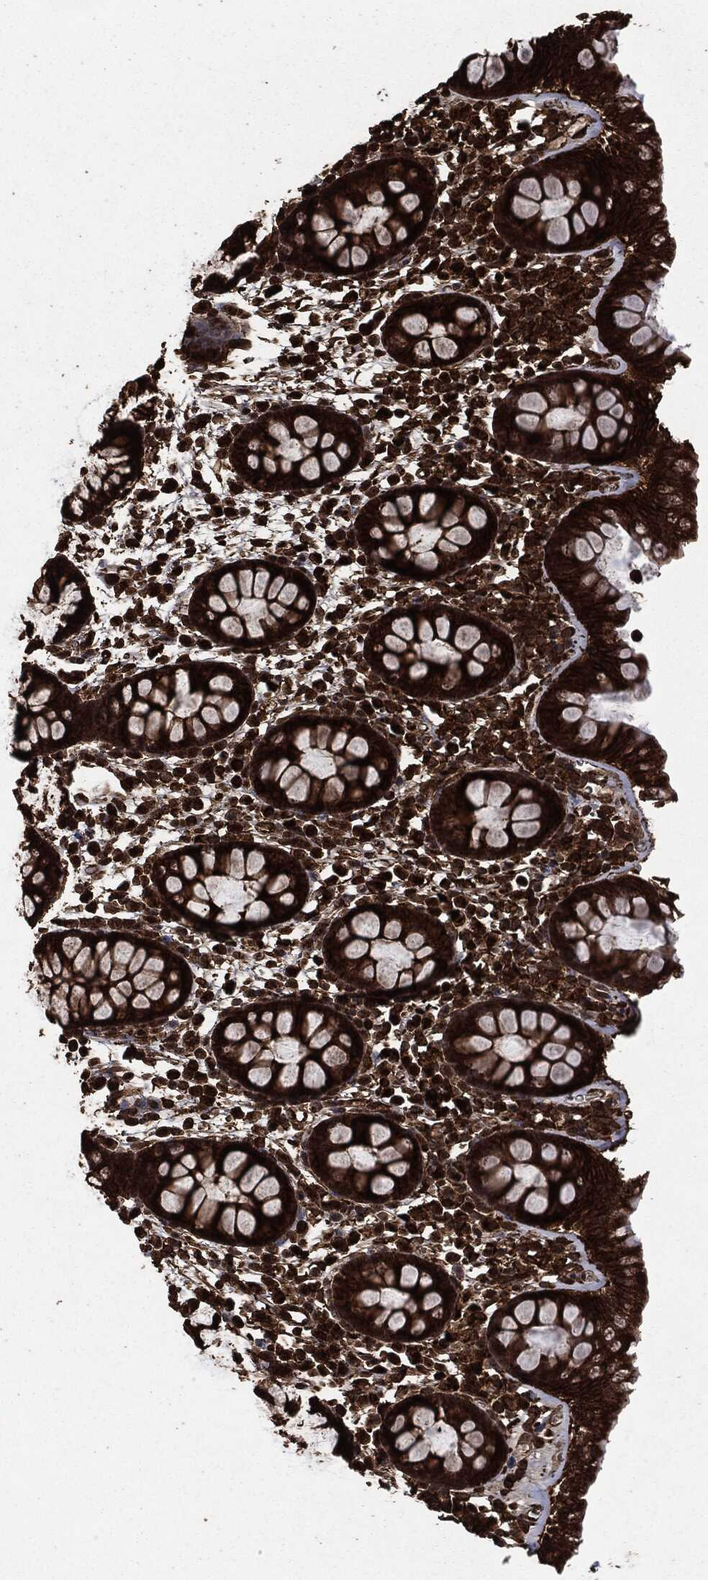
{"staining": {"intensity": "strong", "quantity": ">75%", "location": "cytoplasmic/membranous"}, "tissue": "colon", "cell_type": "Endothelial cells", "image_type": "normal", "snomed": [{"axis": "morphology", "description": "Normal tissue, NOS"}, {"axis": "topography", "description": "Colon"}], "caption": "Endothelial cells reveal high levels of strong cytoplasmic/membranous expression in about >75% of cells in unremarkable colon.", "gene": "HRAS", "patient": {"sex": "male", "age": 76}}